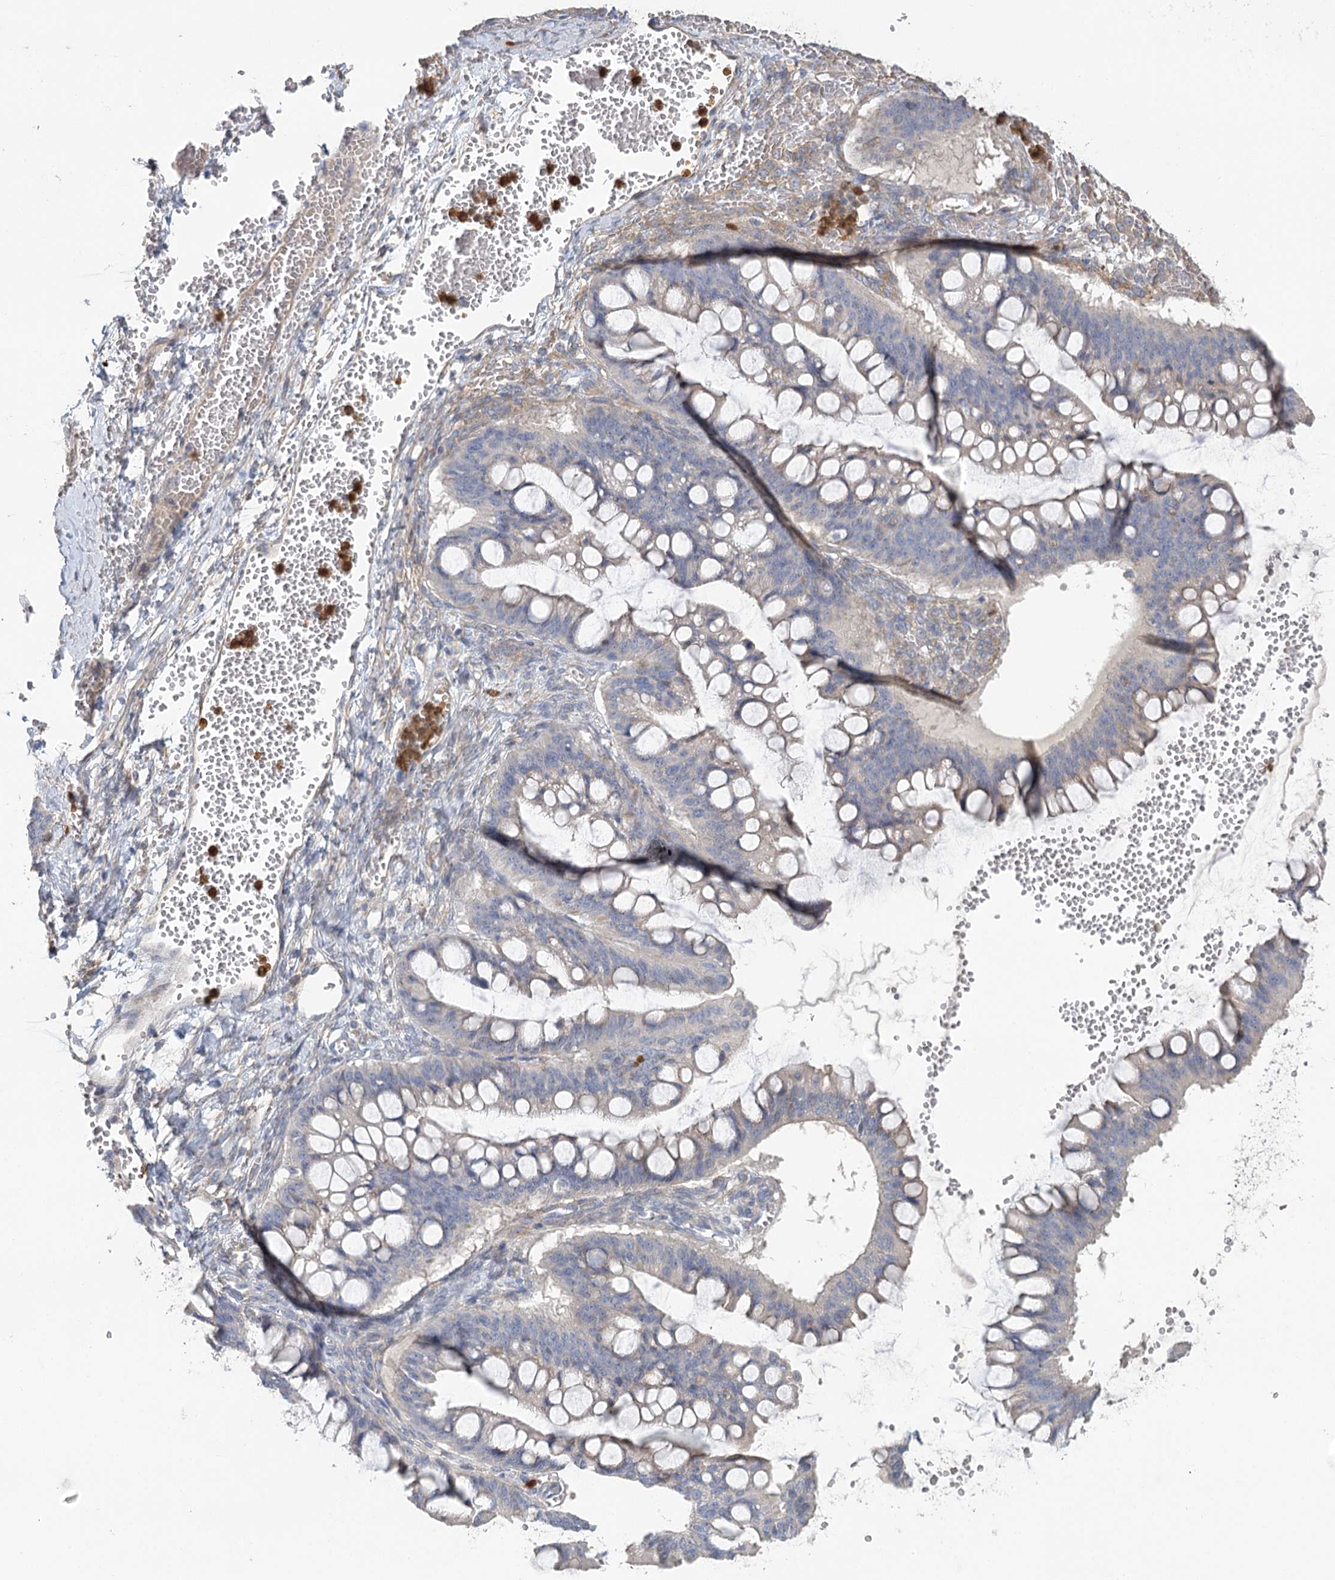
{"staining": {"intensity": "negative", "quantity": "none", "location": "none"}, "tissue": "ovarian cancer", "cell_type": "Tumor cells", "image_type": "cancer", "snomed": [{"axis": "morphology", "description": "Cystadenocarcinoma, mucinous, NOS"}, {"axis": "topography", "description": "Ovary"}], "caption": "Tumor cells show no significant staining in ovarian cancer (mucinous cystadenocarcinoma).", "gene": "EPB41L5", "patient": {"sex": "female", "age": 73}}